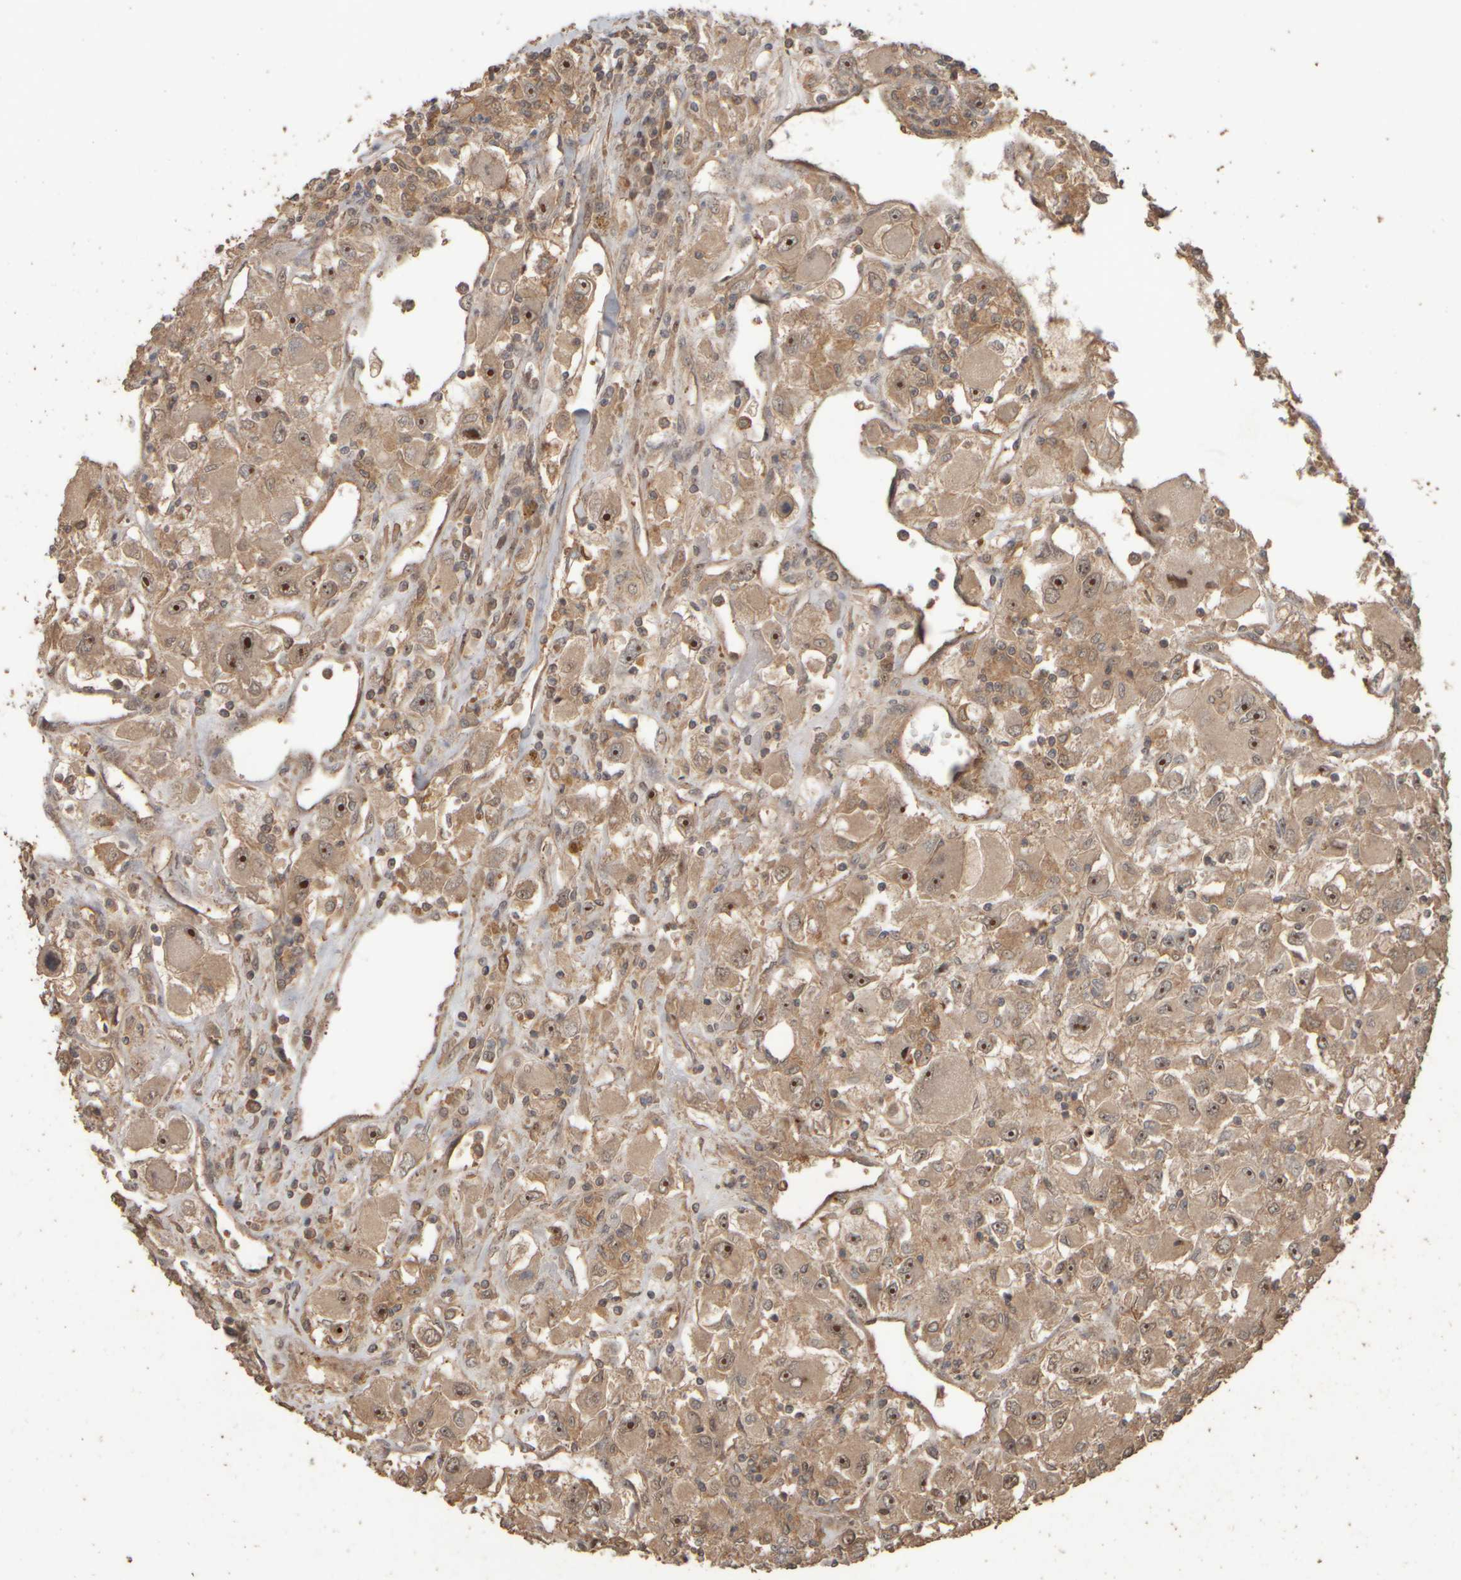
{"staining": {"intensity": "moderate", "quantity": ">75%", "location": "cytoplasmic/membranous,nuclear"}, "tissue": "renal cancer", "cell_type": "Tumor cells", "image_type": "cancer", "snomed": [{"axis": "morphology", "description": "Adenocarcinoma, NOS"}, {"axis": "topography", "description": "Kidney"}], "caption": "Renal cancer tissue displays moderate cytoplasmic/membranous and nuclear staining in approximately >75% of tumor cells", "gene": "SPHK1", "patient": {"sex": "female", "age": 52}}